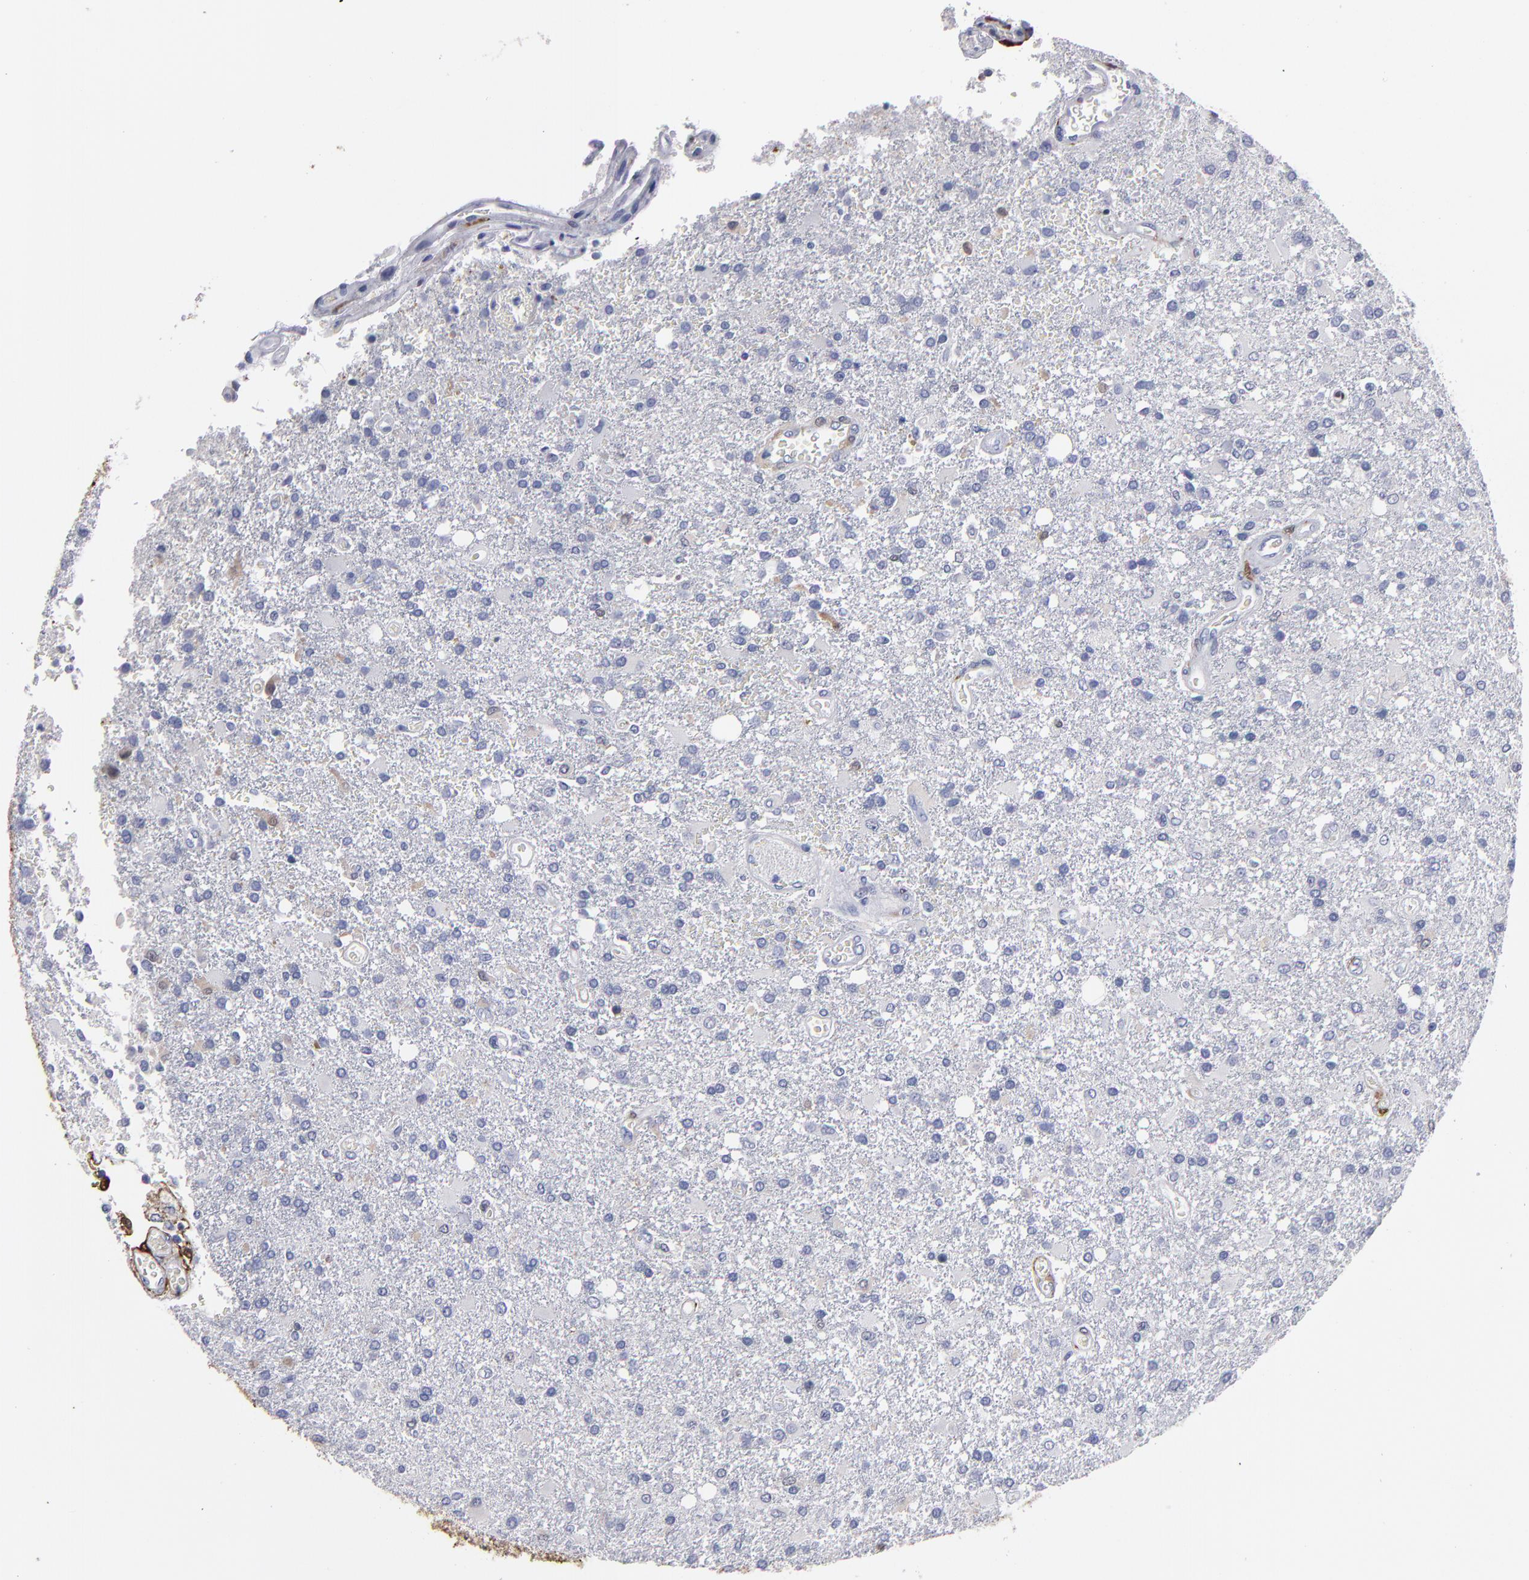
{"staining": {"intensity": "moderate", "quantity": "<25%", "location": "cytoplasmic/membranous"}, "tissue": "glioma", "cell_type": "Tumor cells", "image_type": "cancer", "snomed": [{"axis": "morphology", "description": "Glioma, malignant, High grade"}, {"axis": "topography", "description": "Cerebral cortex"}], "caption": "Immunohistochemical staining of human glioma shows low levels of moderate cytoplasmic/membranous protein positivity in approximately <25% of tumor cells.", "gene": "FABP4", "patient": {"sex": "male", "age": 79}}